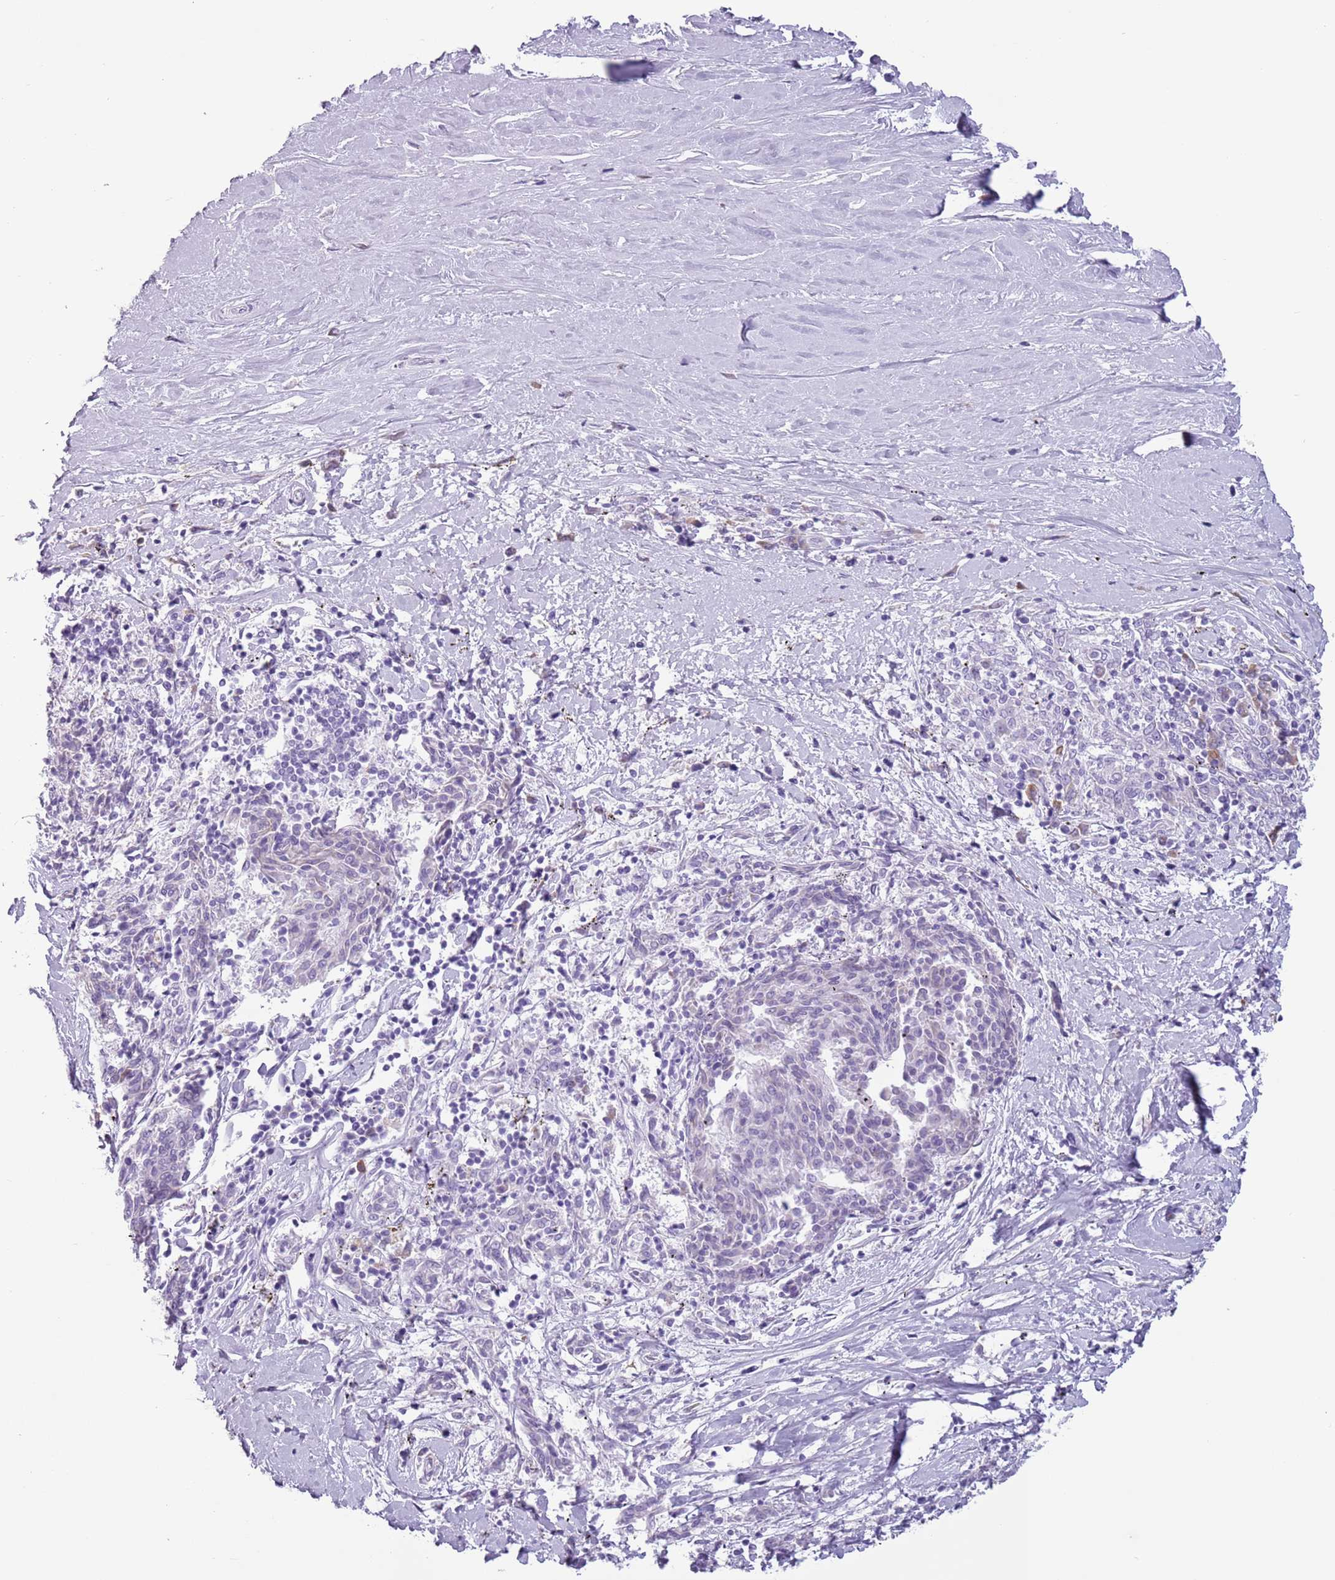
{"staining": {"intensity": "negative", "quantity": "none", "location": "none"}, "tissue": "melanoma", "cell_type": "Tumor cells", "image_type": "cancer", "snomed": [{"axis": "morphology", "description": "Malignant melanoma, NOS"}, {"axis": "topography", "description": "Skin"}], "caption": "DAB (3,3'-diaminobenzidine) immunohistochemical staining of malignant melanoma displays no significant expression in tumor cells.", "gene": "HYOU1", "patient": {"sex": "female", "age": 72}}